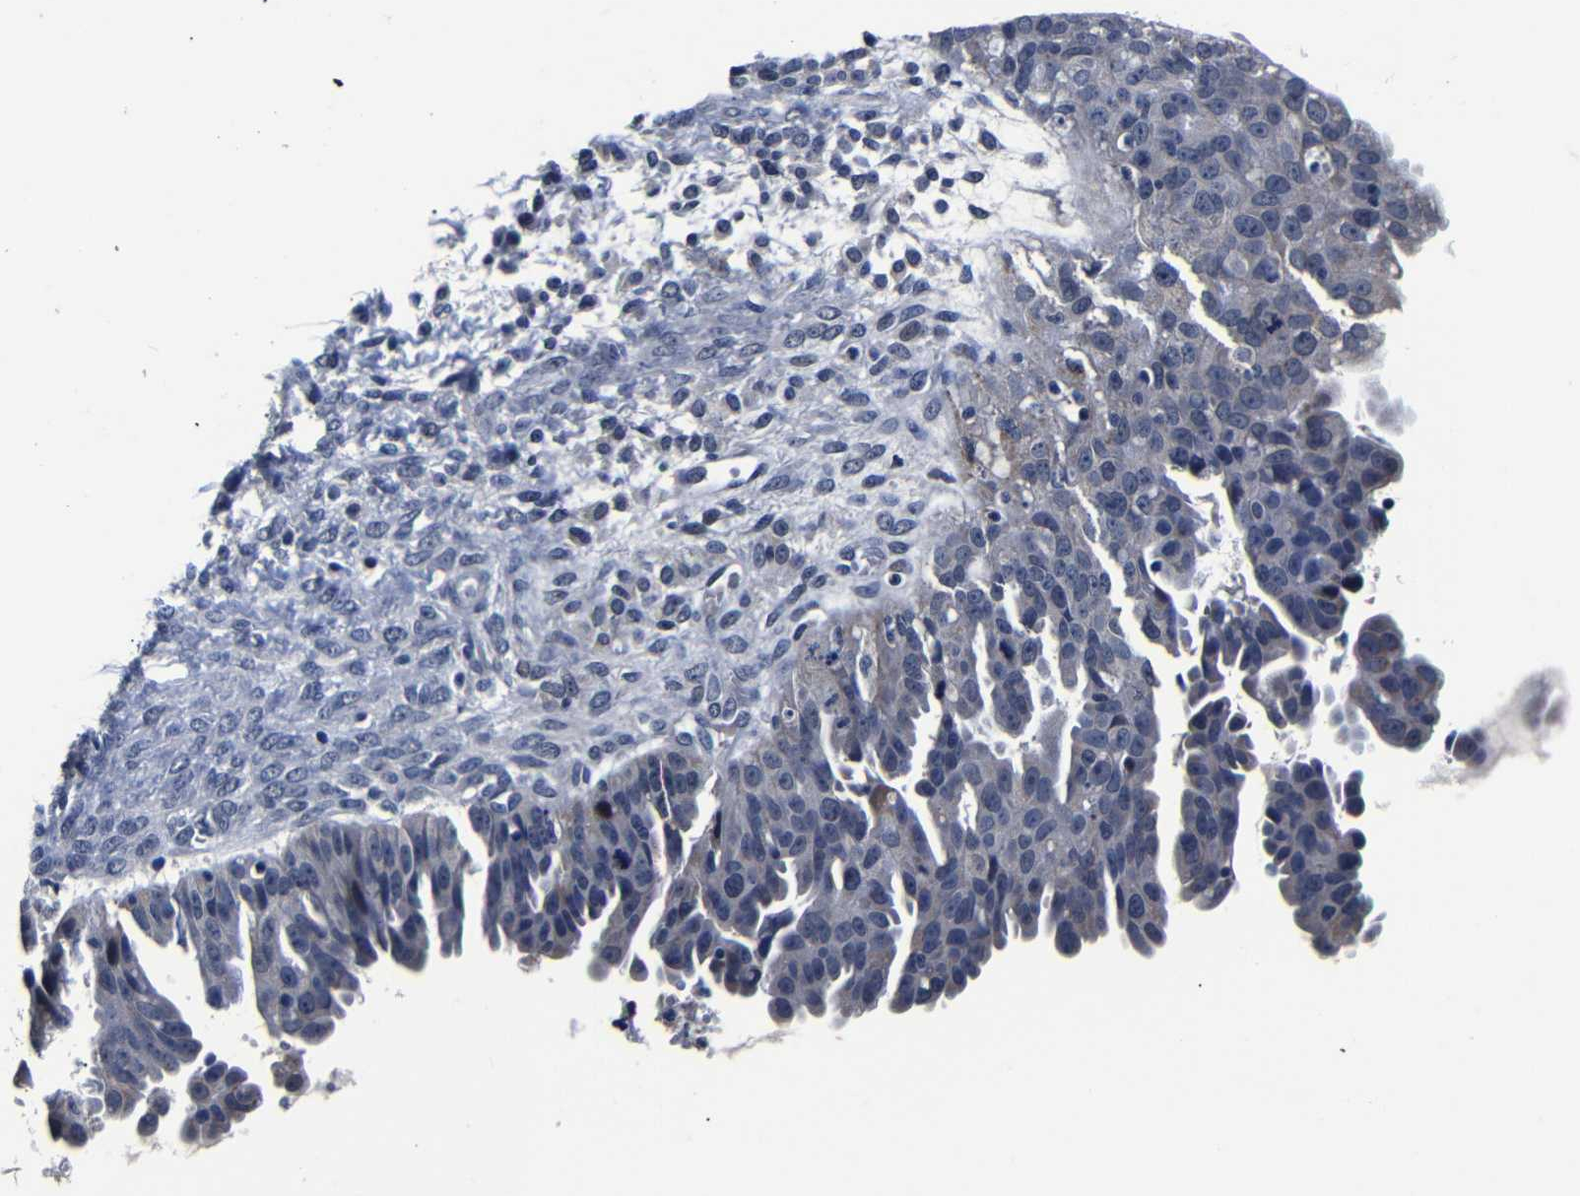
{"staining": {"intensity": "weak", "quantity": "<25%", "location": "cytoplasmic/membranous"}, "tissue": "ovarian cancer", "cell_type": "Tumor cells", "image_type": "cancer", "snomed": [{"axis": "morphology", "description": "Cystadenocarcinoma, serous, NOS"}, {"axis": "topography", "description": "Ovary"}], "caption": "The histopathology image reveals no significant staining in tumor cells of ovarian cancer. (Stains: DAB IHC with hematoxylin counter stain, Microscopy: brightfield microscopy at high magnification).", "gene": "DEPP1", "patient": {"sex": "female", "age": 58}}